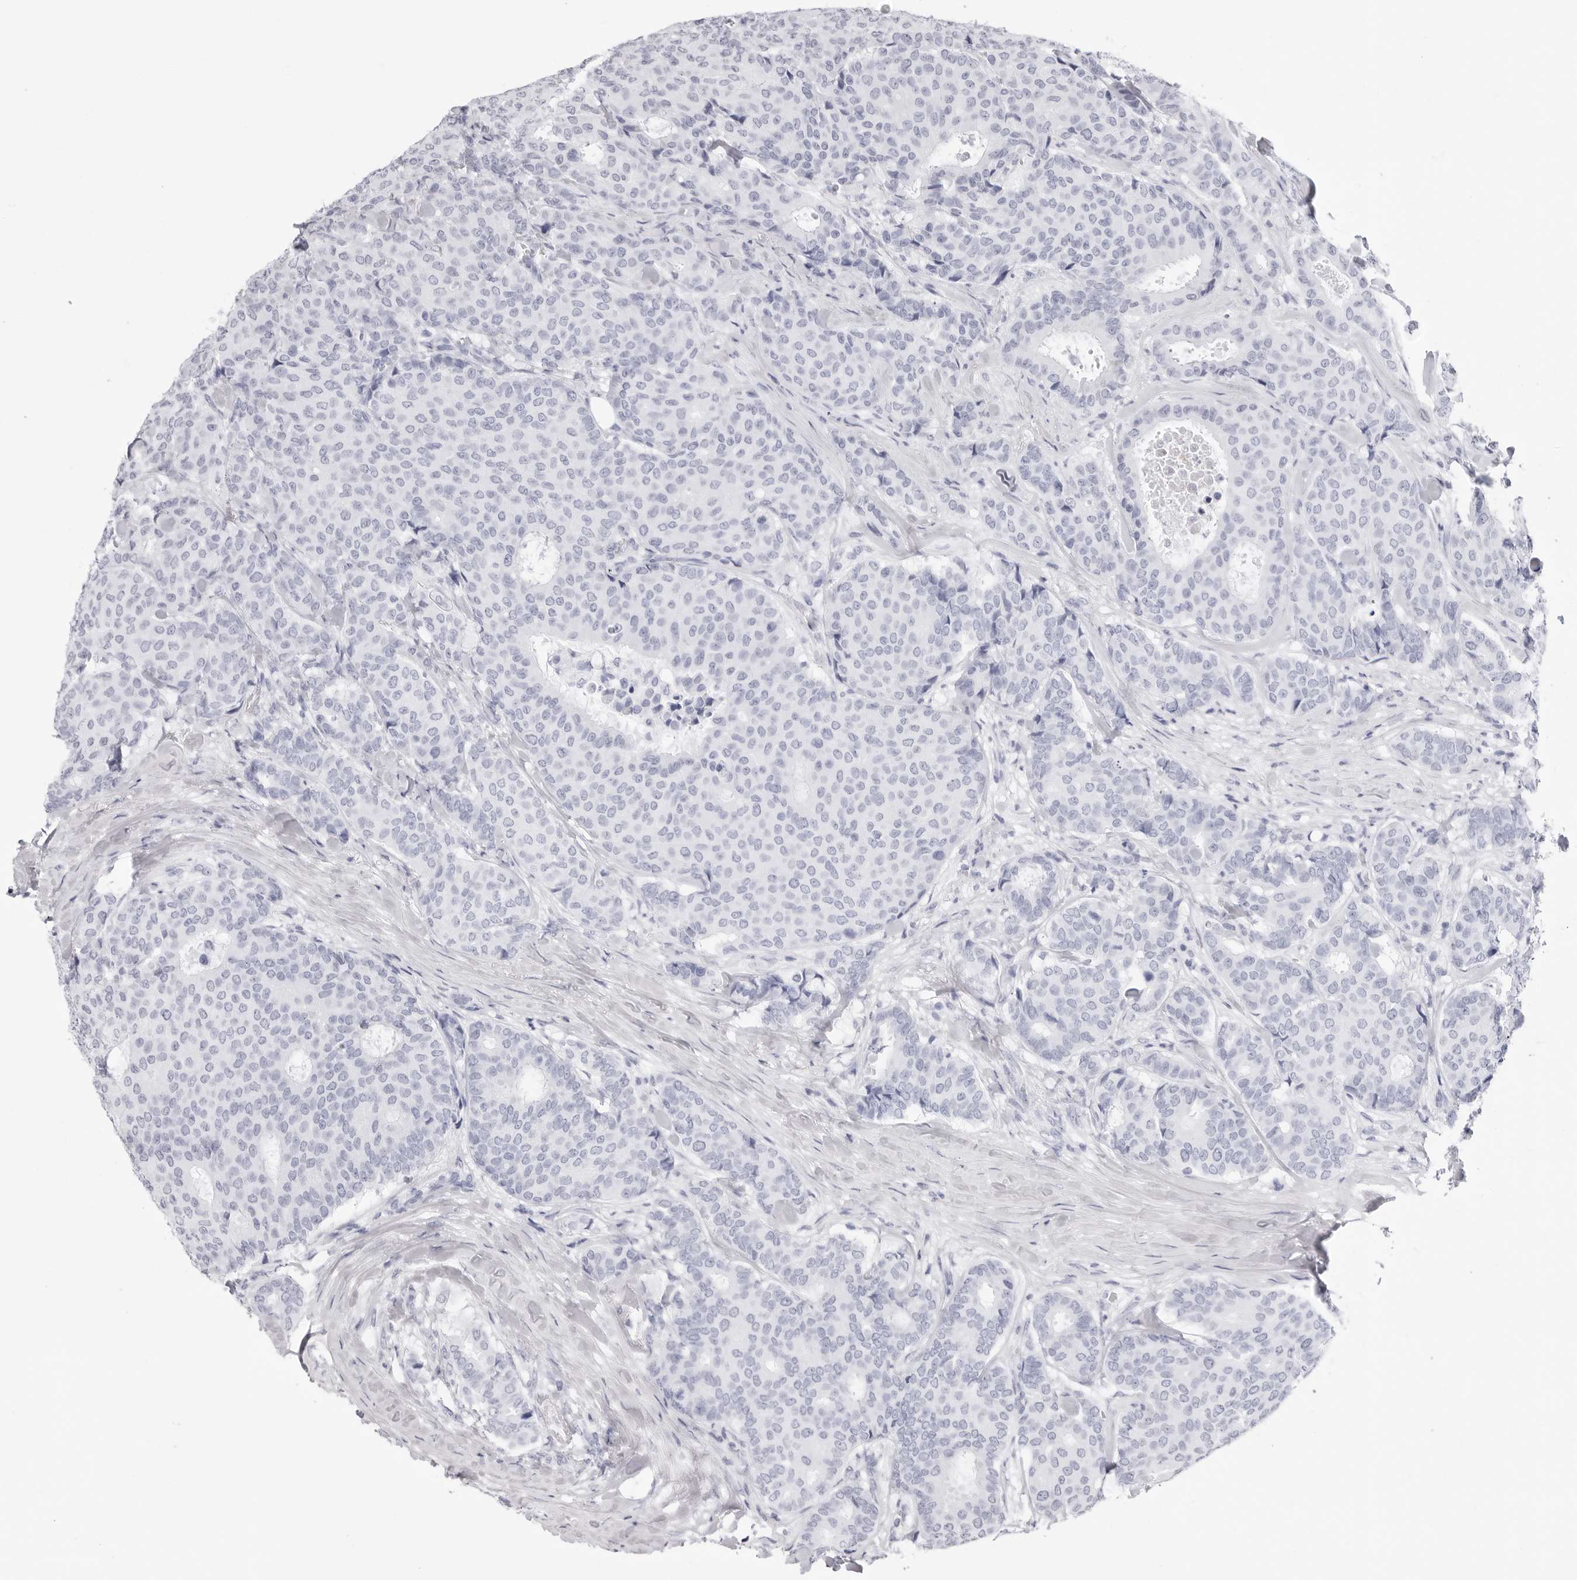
{"staining": {"intensity": "negative", "quantity": "none", "location": "none"}, "tissue": "breast cancer", "cell_type": "Tumor cells", "image_type": "cancer", "snomed": [{"axis": "morphology", "description": "Duct carcinoma"}, {"axis": "topography", "description": "Breast"}], "caption": "IHC of infiltrating ductal carcinoma (breast) demonstrates no positivity in tumor cells.", "gene": "TSSK1B", "patient": {"sex": "female", "age": 75}}